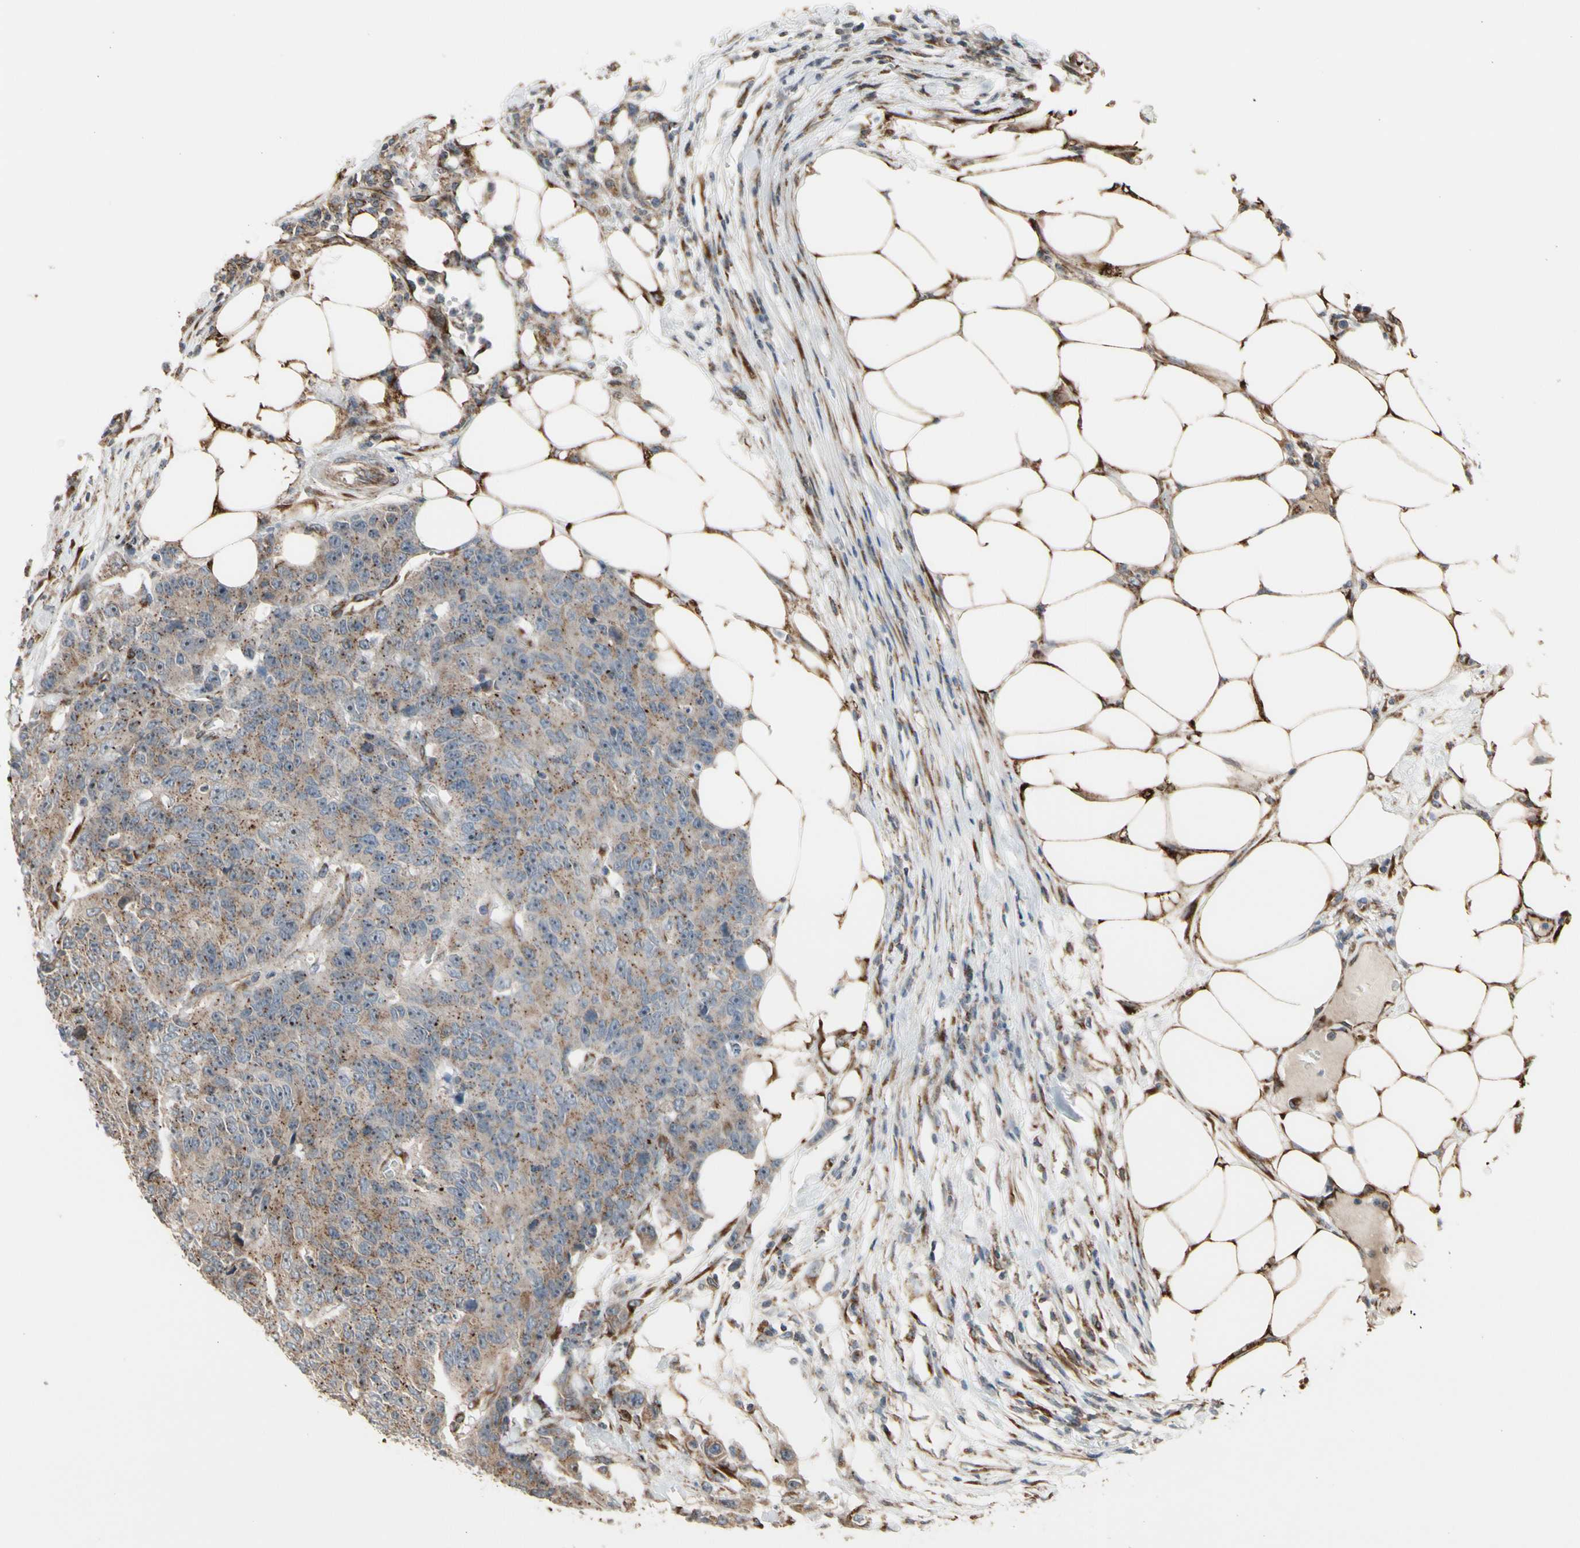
{"staining": {"intensity": "moderate", "quantity": ">75%", "location": "cytoplasmic/membranous"}, "tissue": "colorectal cancer", "cell_type": "Tumor cells", "image_type": "cancer", "snomed": [{"axis": "morphology", "description": "Adenocarcinoma, NOS"}, {"axis": "topography", "description": "Colon"}], "caption": "A micrograph showing moderate cytoplasmic/membranous expression in approximately >75% of tumor cells in colorectal adenocarcinoma, as visualized by brown immunohistochemical staining.", "gene": "SLC39A9", "patient": {"sex": "female", "age": 86}}